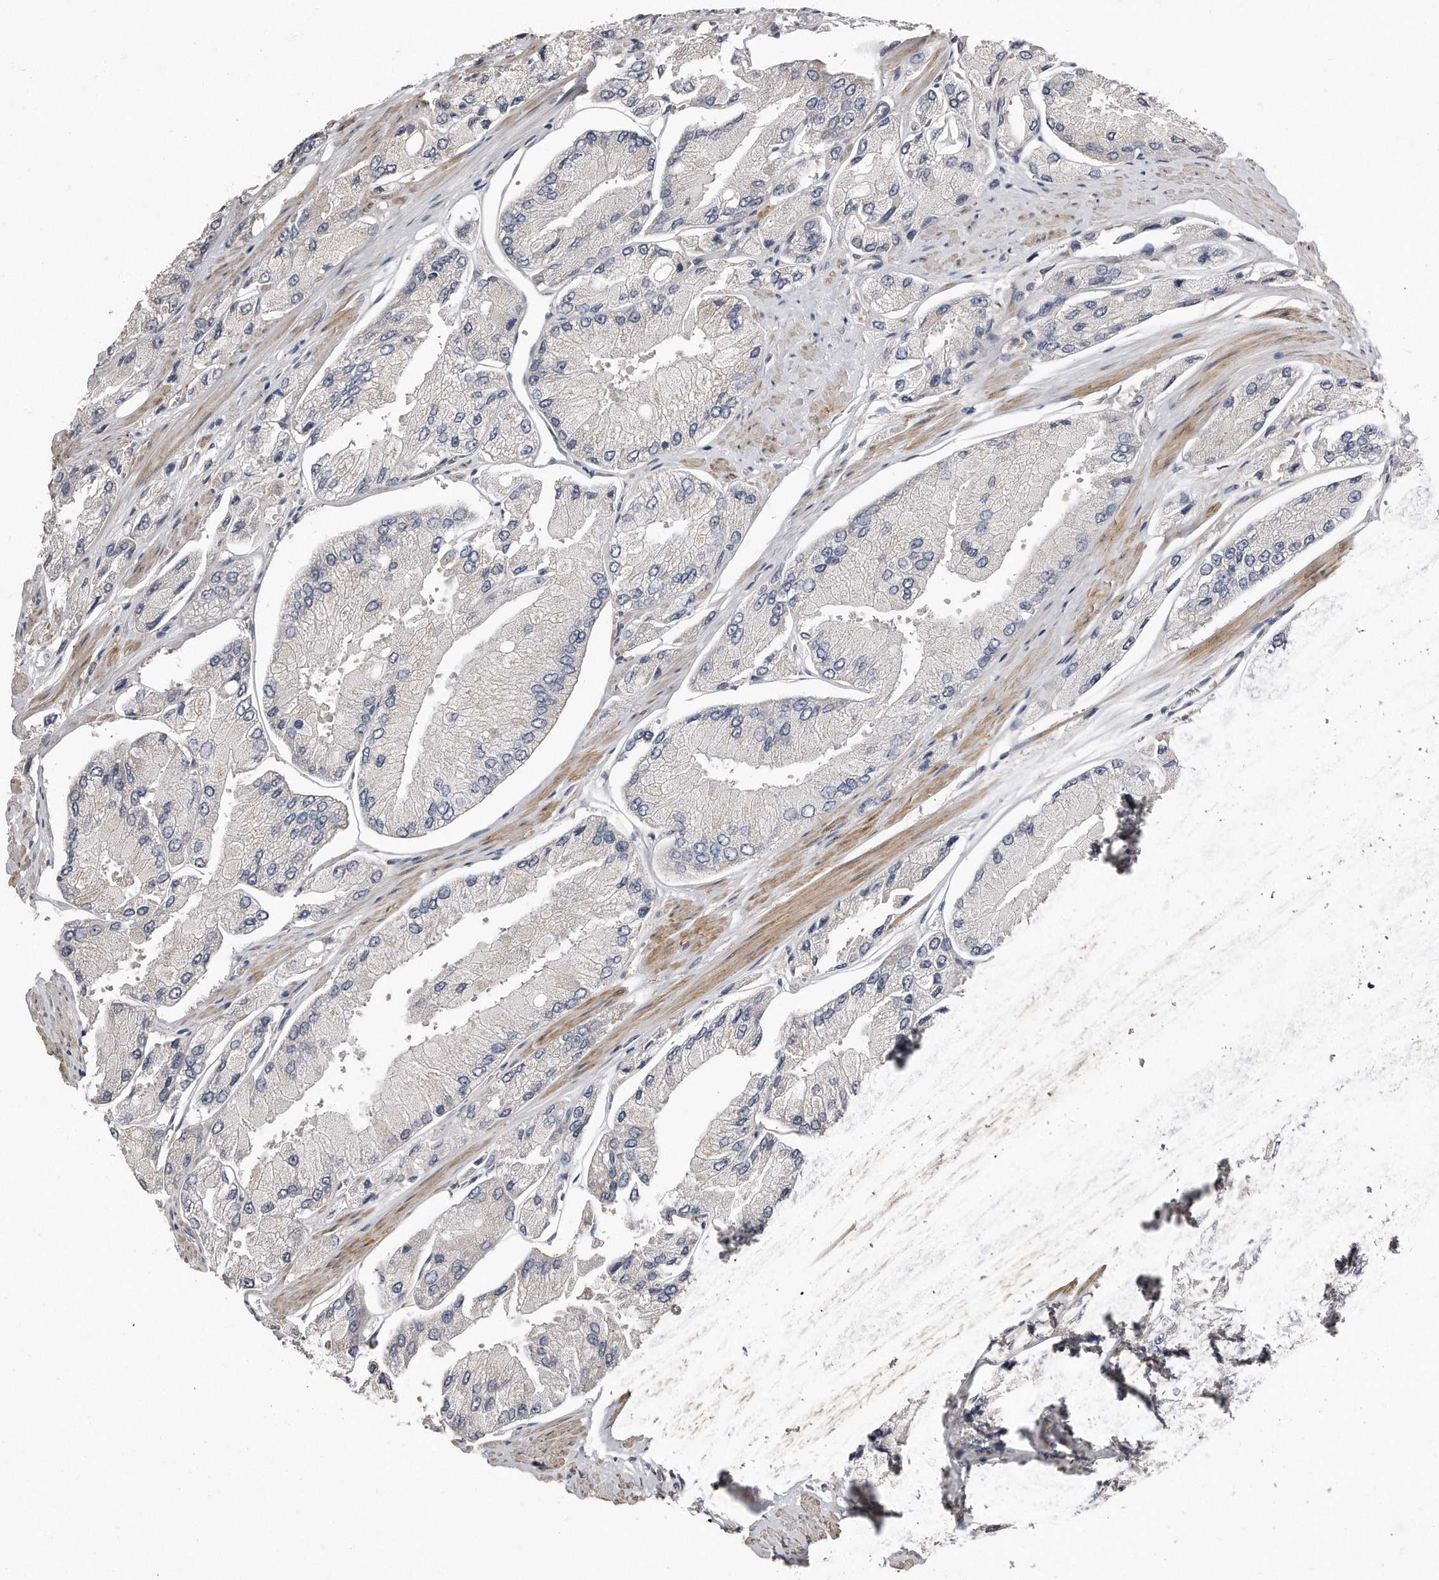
{"staining": {"intensity": "negative", "quantity": "none", "location": "none"}, "tissue": "prostate cancer", "cell_type": "Tumor cells", "image_type": "cancer", "snomed": [{"axis": "morphology", "description": "Adenocarcinoma, High grade"}, {"axis": "topography", "description": "Prostate"}], "caption": "Micrograph shows no protein positivity in tumor cells of prostate cancer (adenocarcinoma (high-grade)) tissue.", "gene": "LMOD1", "patient": {"sex": "male", "age": 58}}